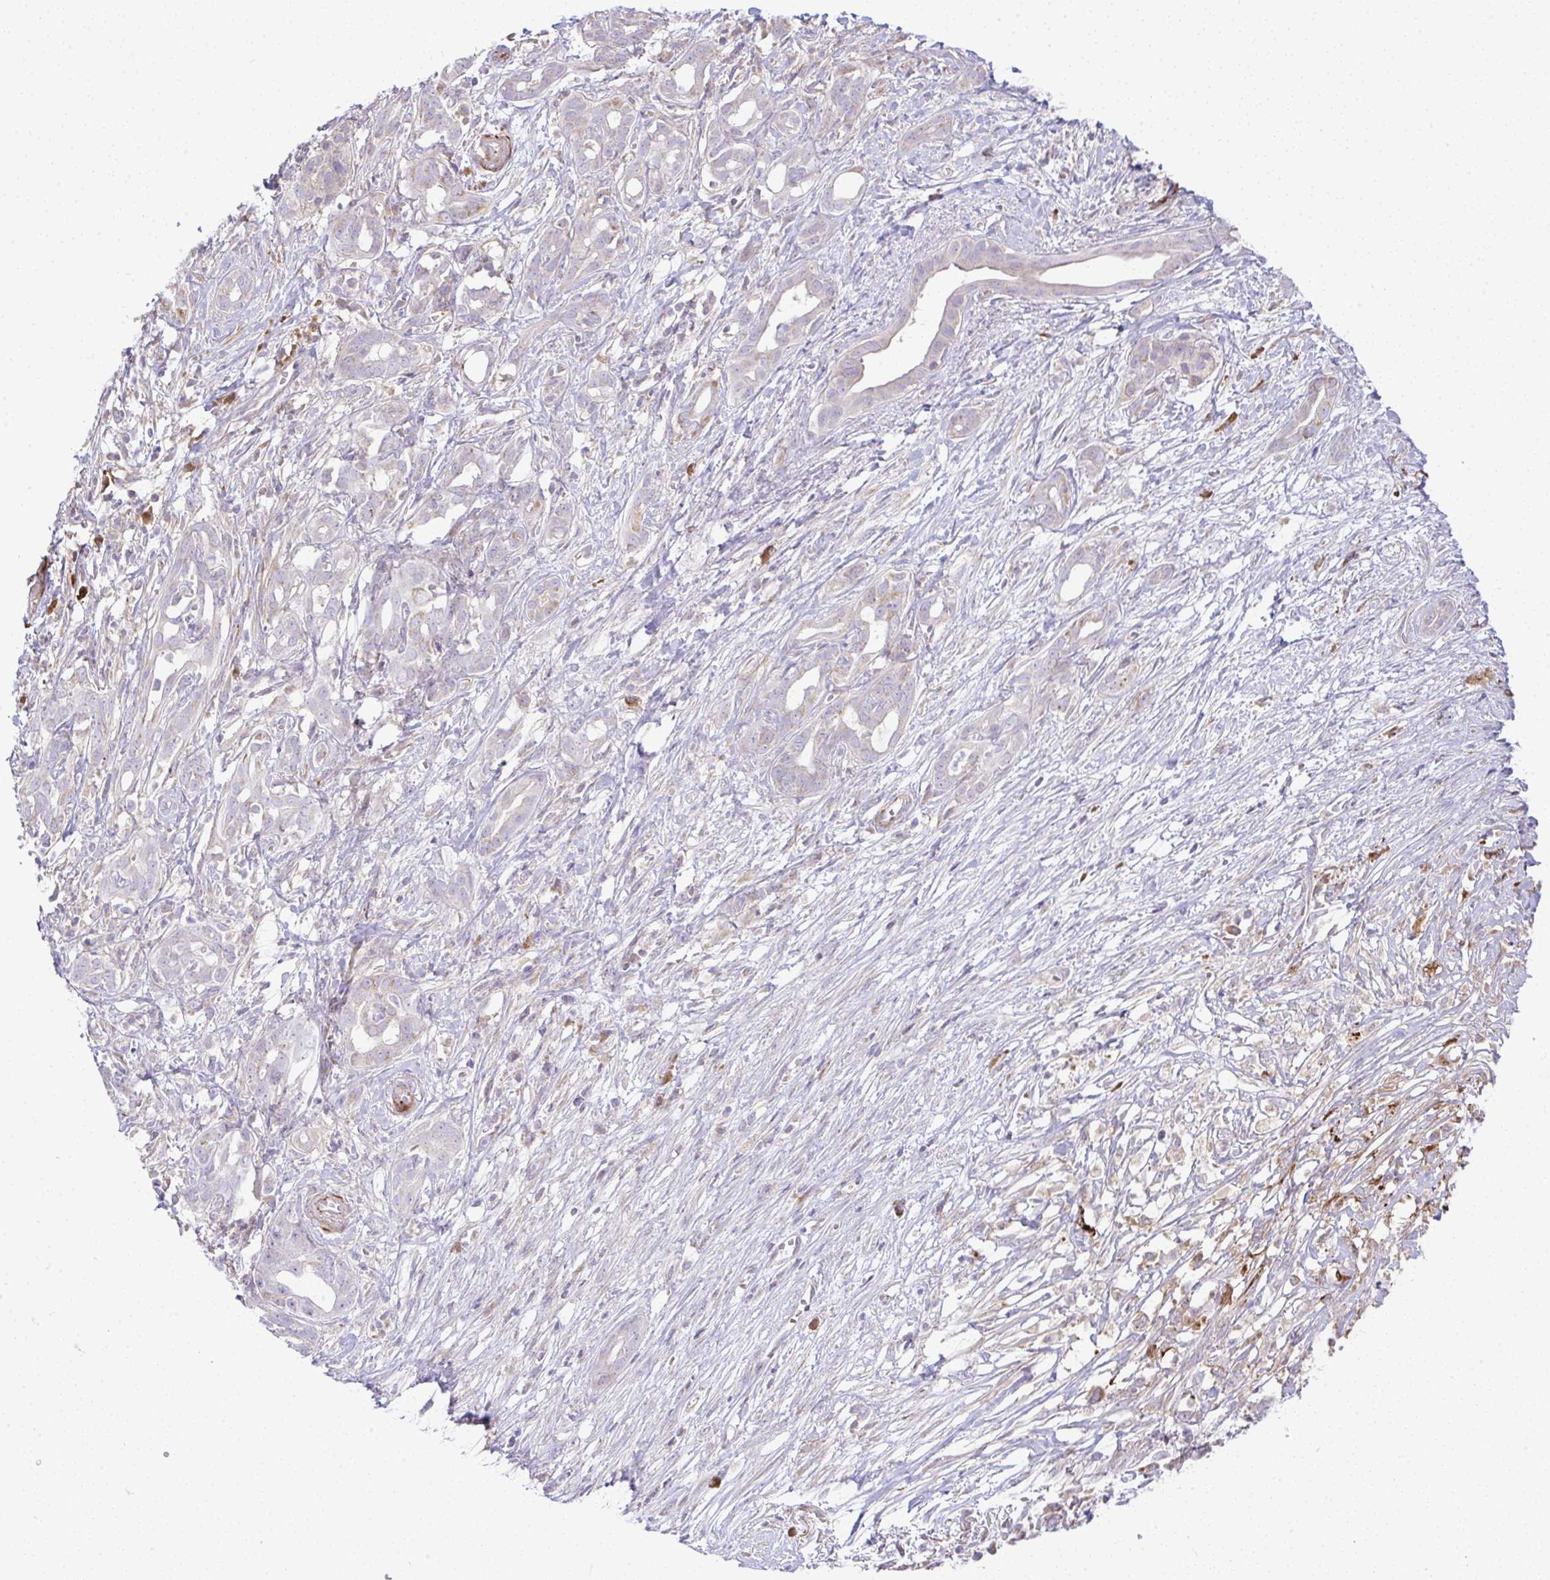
{"staining": {"intensity": "negative", "quantity": "none", "location": "none"}, "tissue": "pancreatic cancer", "cell_type": "Tumor cells", "image_type": "cancer", "snomed": [{"axis": "morphology", "description": "Adenocarcinoma, NOS"}, {"axis": "topography", "description": "Pancreas"}], "caption": "High magnification brightfield microscopy of pancreatic adenocarcinoma stained with DAB (3,3'-diaminobenzidine) (brown) and counterstained with hematoxylin (blue): tumor cells show no significant positivity.", "gene": "GRID2", "patient": {"sex": "male", "age": 61}}